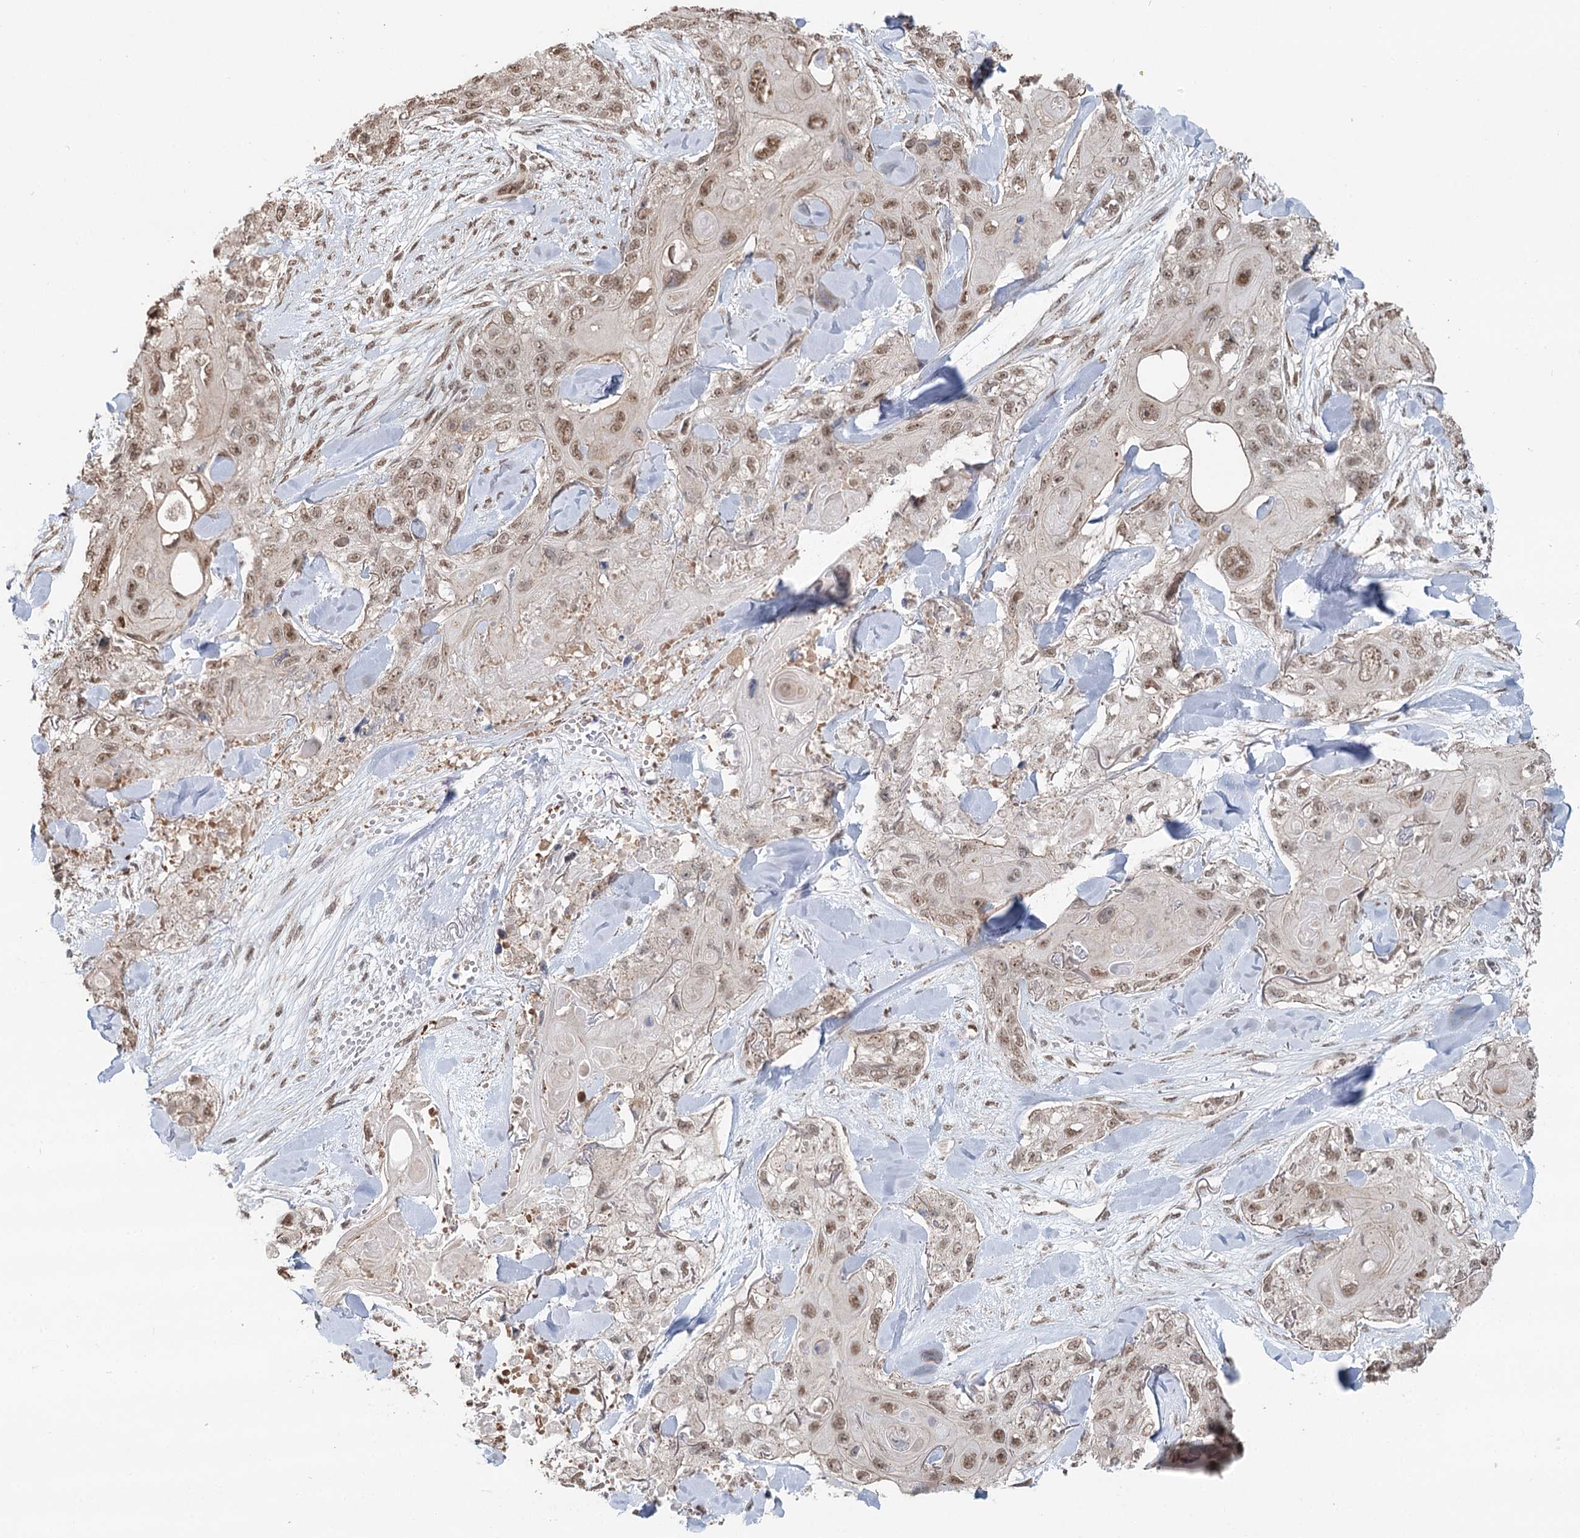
{"staining": {"intensity": "moderate", "quantity": ">75%", "location": "nuclear"}, "tissue": "skin cancer", "cell_type": "Tumor cells", "image_type": "cancer", "snomed": [{"axis": "morphology", "description": "Normal tissue, NOS"}, {"axis": "morphology", "description": "Squamous cell carcinoma, NOS"}, {"axis": "topography", "description": "Skin"}], "caption": "The immunohistochemical stain highlights moderate nuclear expression in tumor cells of squamous cell carcinoma (skin) tissue.", "gene": "GPALPP1", "patient": {"sex": "male", "age": 72}}